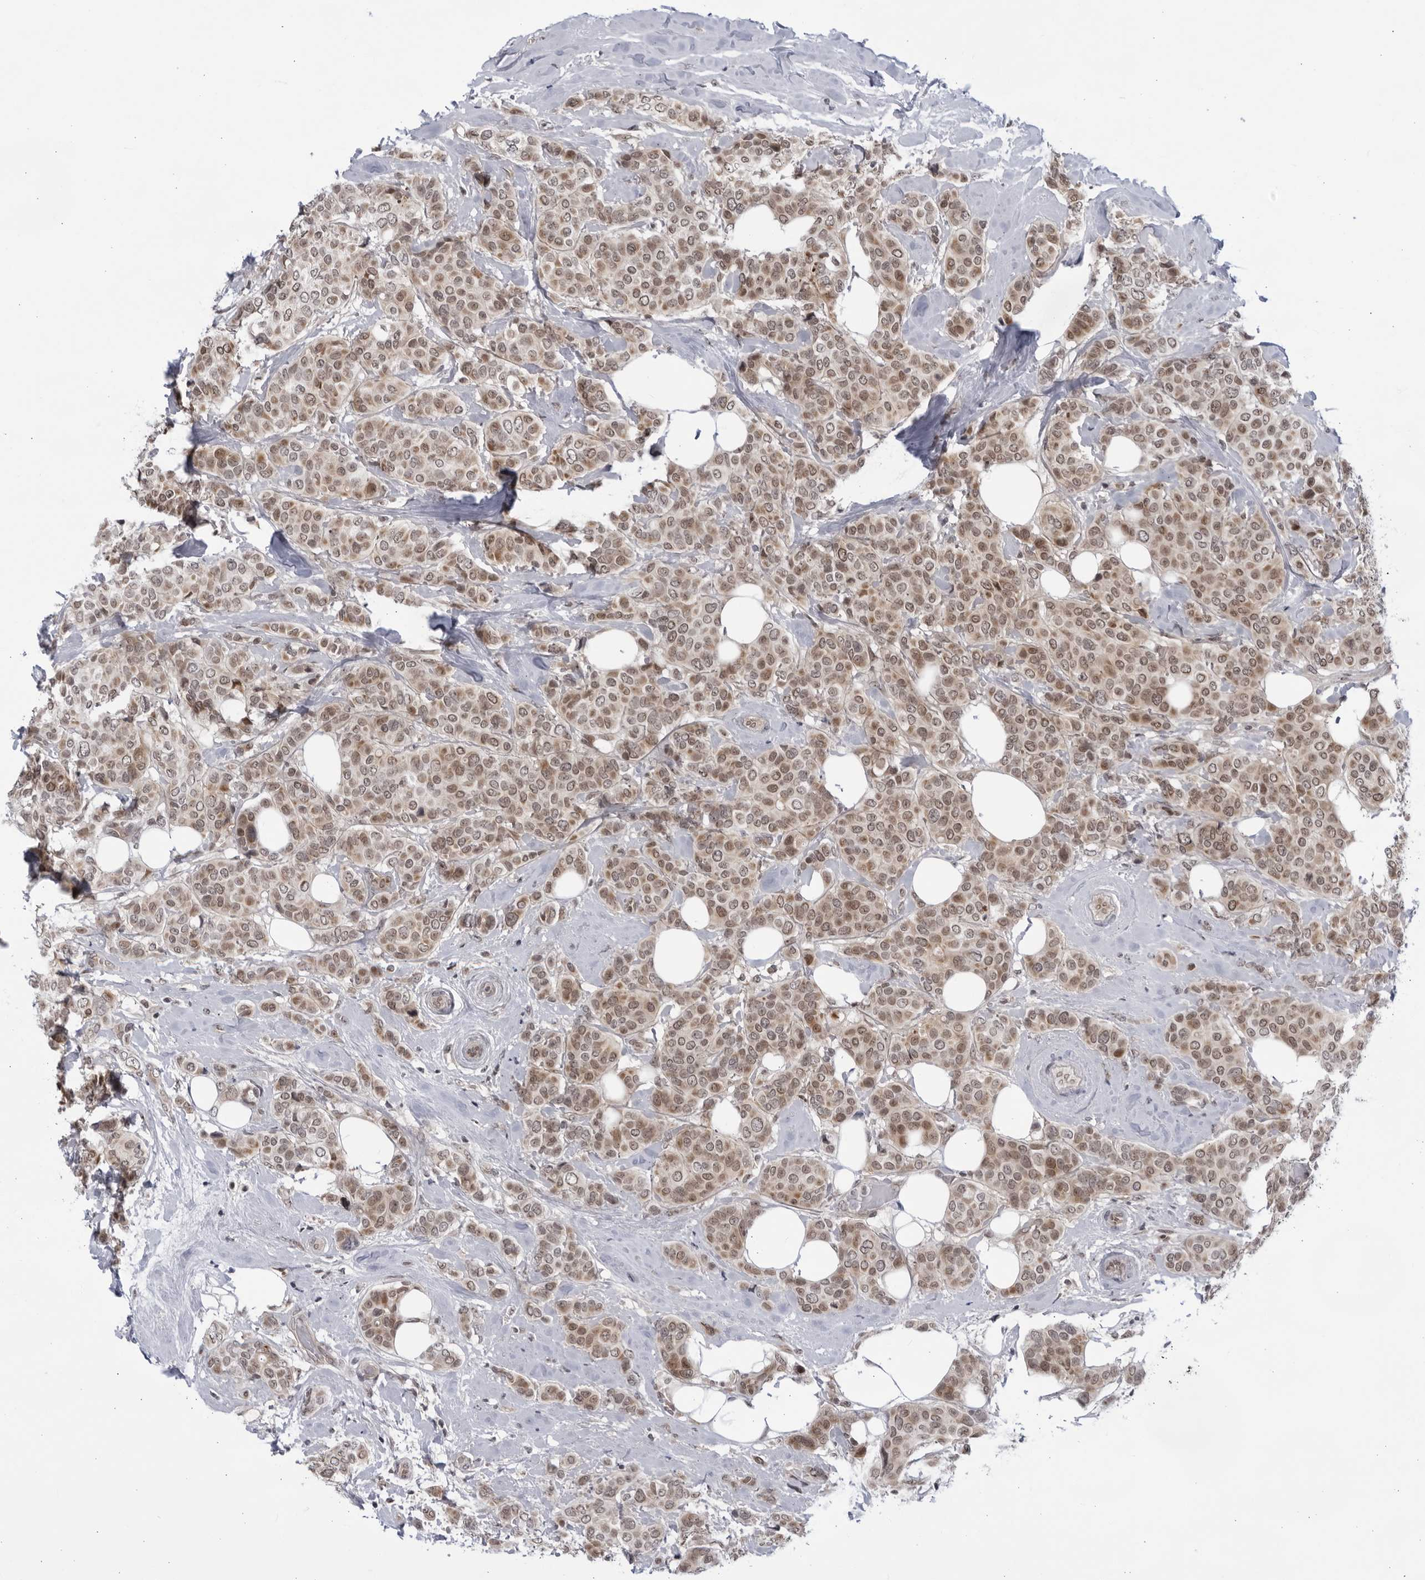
{"staining": {"intensity": "moderate", "quantity": ">75%", "location": "cytoplasmic/membranous,nuclear"}, "tissue": "breast cancer", "cell_type": "Tumor cells", "image_type": "cancer", "snomed": [{"axis": "morphology", "description": "Lobular carcinoma"}, {"axis": "topography", "description": "Breast"}], "caption": "Immunohistochemical staining of human breast cancer (lobular carcinoma) shows medium levels of moderate cytoplasmic/membranous and nuclear protein expression in about >75% of tumor cells.", "gene": "ITGB3BP", "patient": {"sex": "female", "age": 51}}